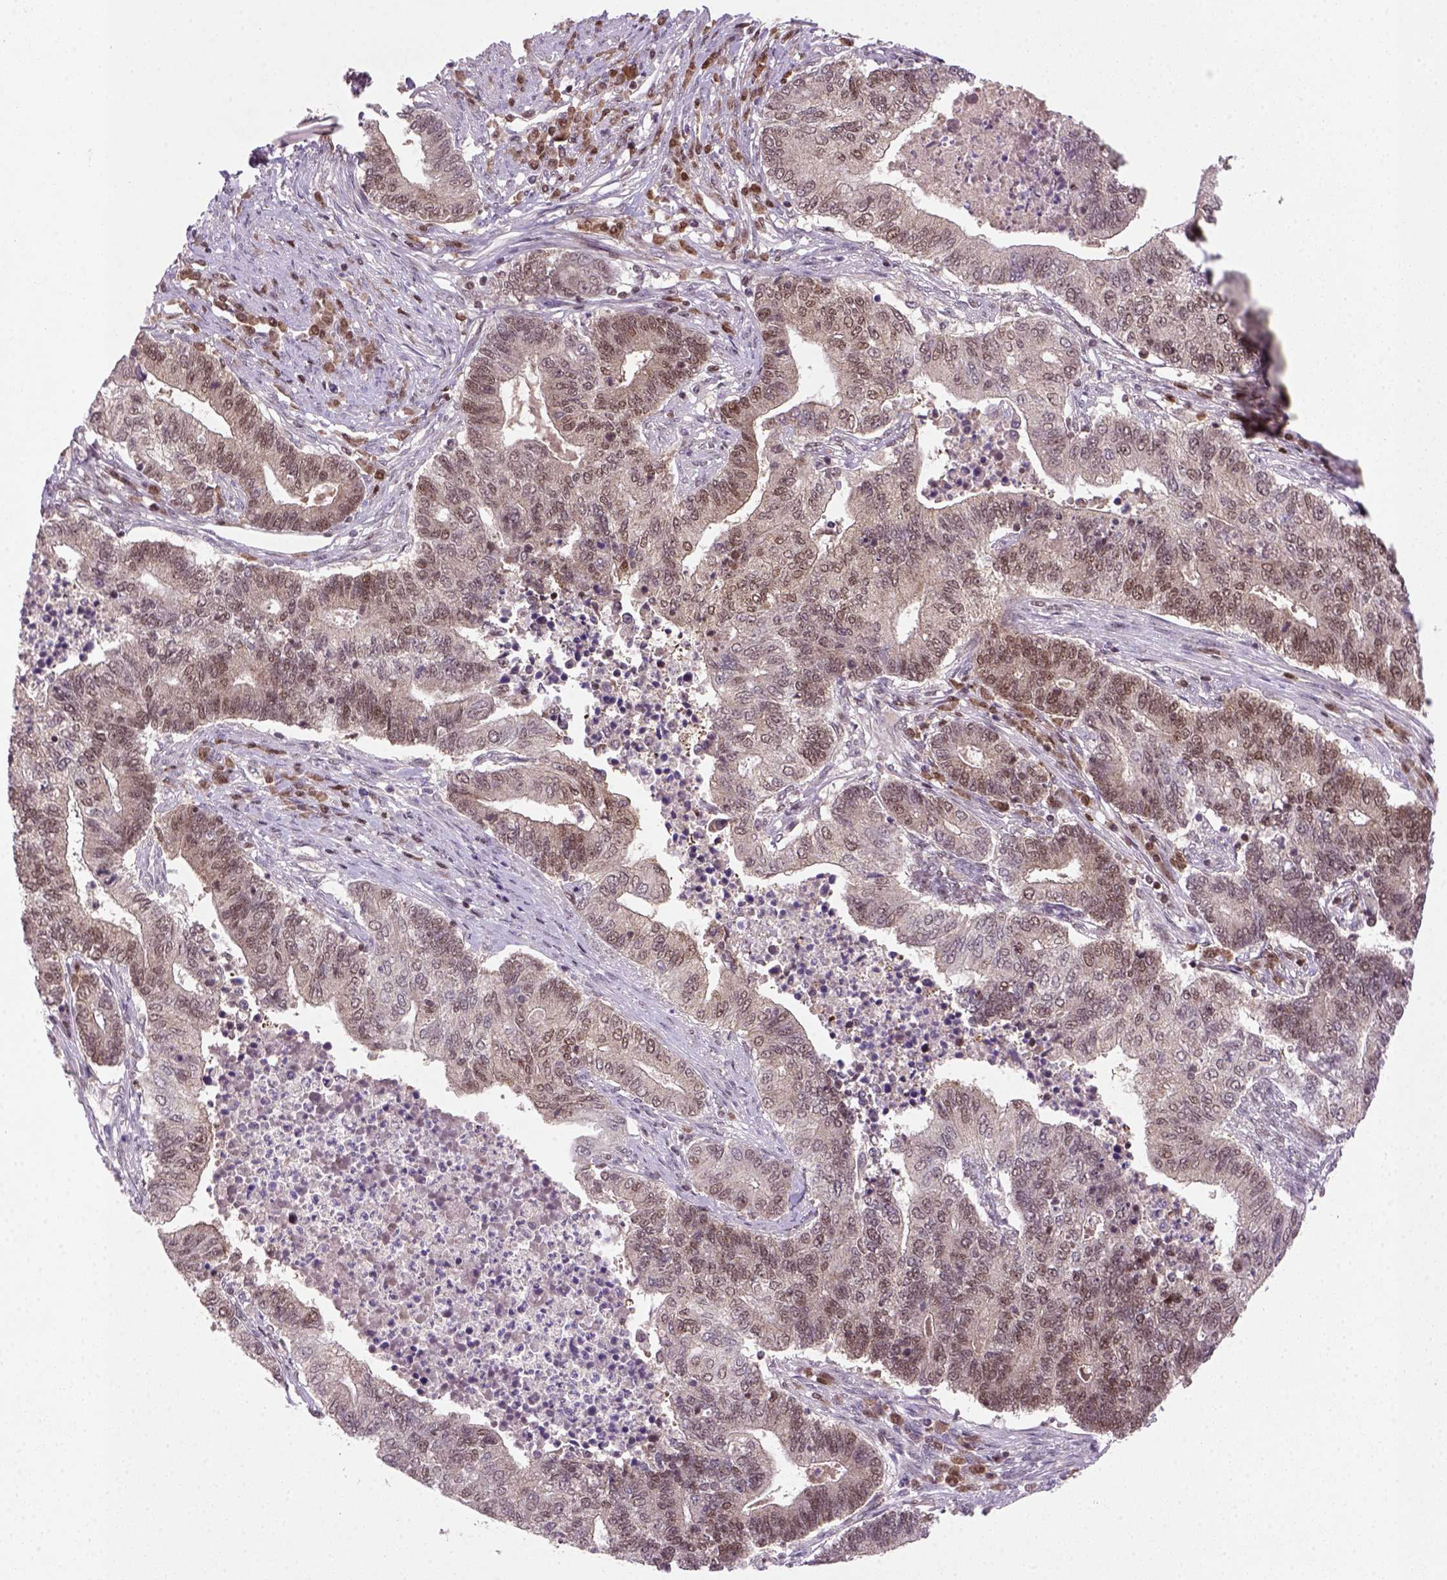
{"staining": {"intensity": "weak", "quantity": ">75%", "location": "nuclear"}, "tissue": "endometrial cancer", "cell_type": "Tumor cells", "image_type": "cancer", "snomed": [{"axis": "morphology", "description": "Adenocarcinoma, NOS"}, {"axis": "topography", "description": "Uterus"}, {"axis": "topography", "description": "Endometrium"}], "caption": "Adenocarcinoma (endometrial) stained with a protein marker shows weak staining in tumor cells.", "gene": "MGMT", "patient": {"sex": "female", "age": 54}}